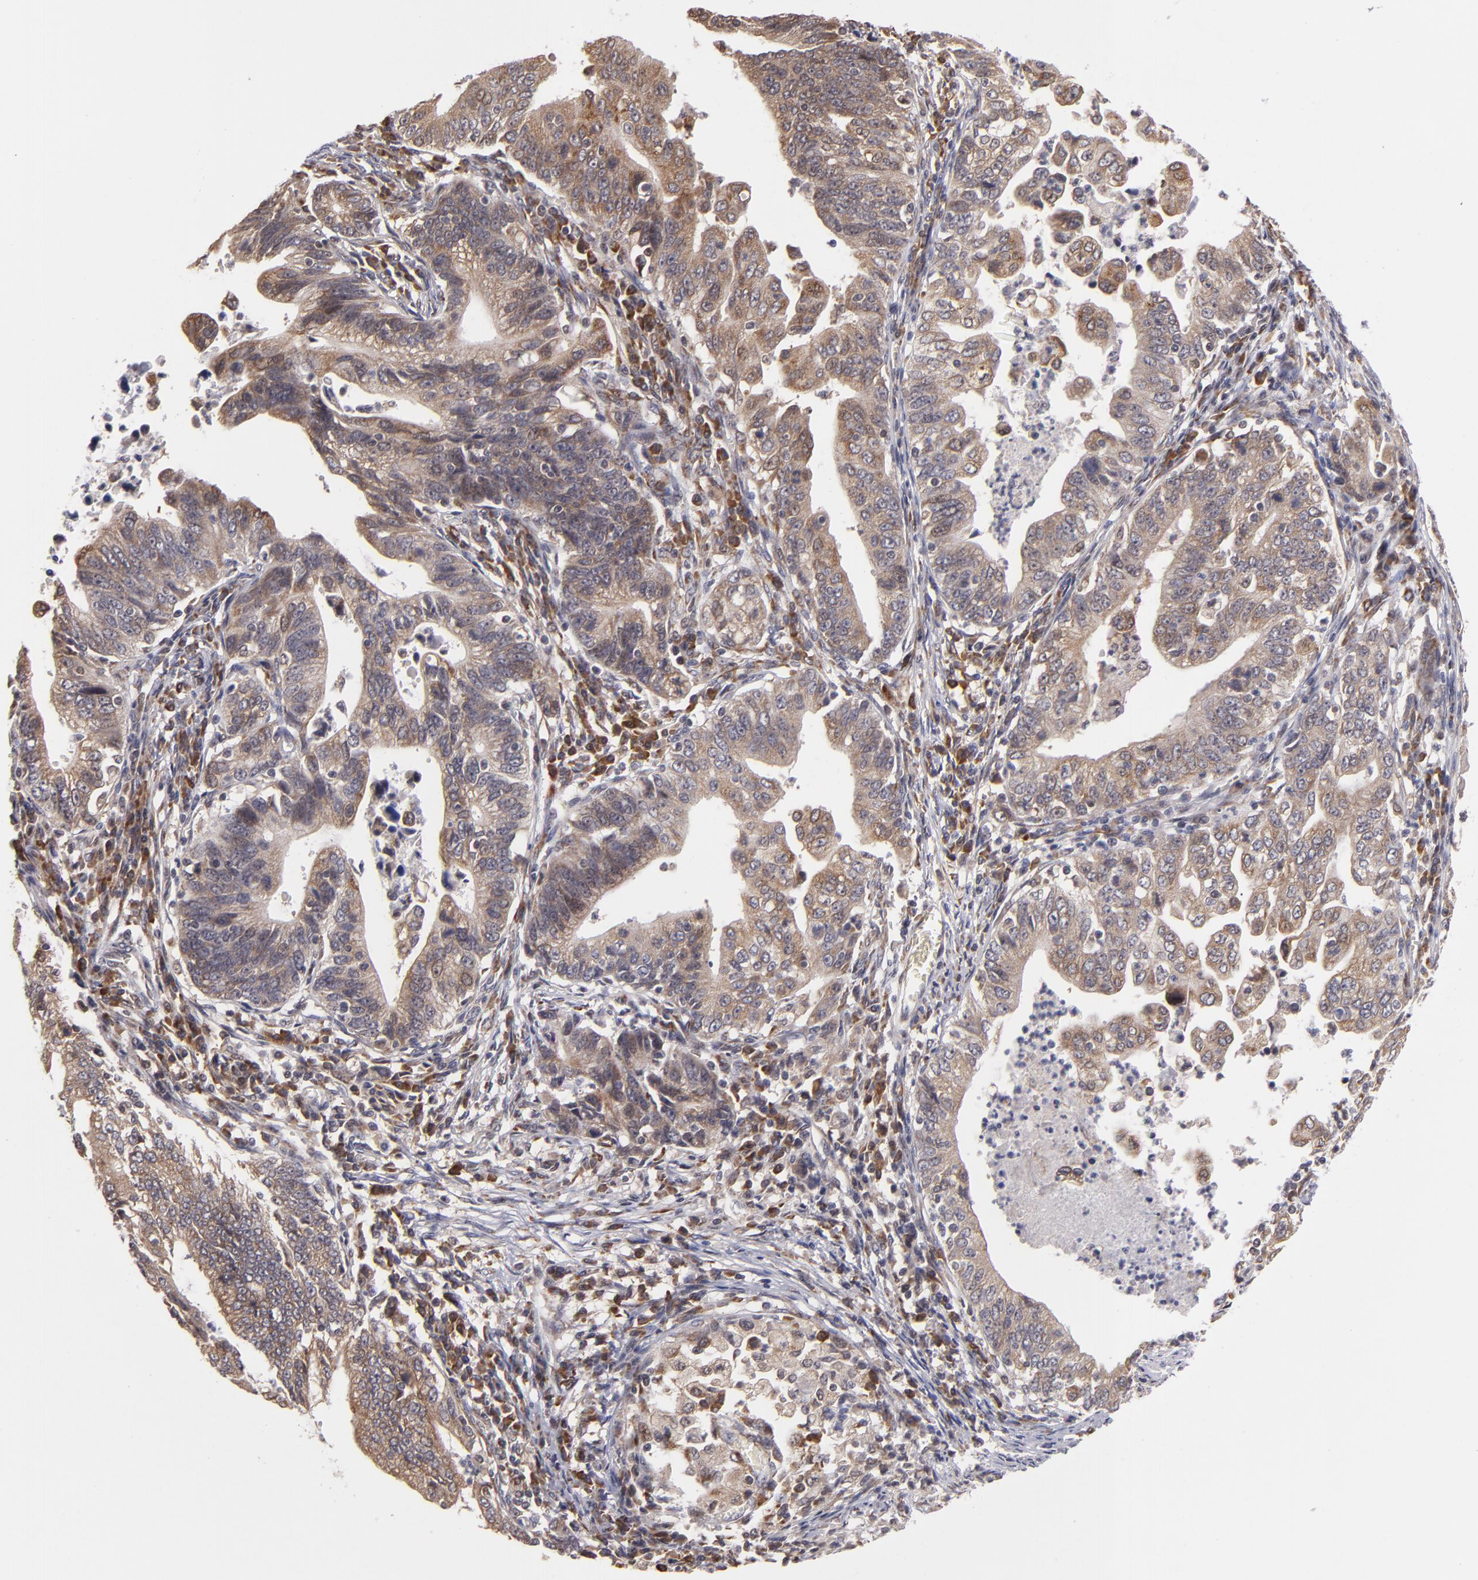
{"staining": {"intensity": "weak", "quantity": ">75%", "location": "cytoplasmic/membranous"}, "tissue": "stomach cancer", "cell_type": "Tumor cells", "image_type": "cancer", "snomed": [{"axis": "morphology", "description": "Adenocarcinoma, NOS"}, {"axis": "topography", "description": "Stomach, upper"}], "caption": "The immunohistochemical stain highlights weak cytoplasmic/membranous positivity in tumor cells of stomach cancer (adenocarcinoma) tissue.", "gene": "CASP1", "patient": {"sex": "female", "age": 50}}